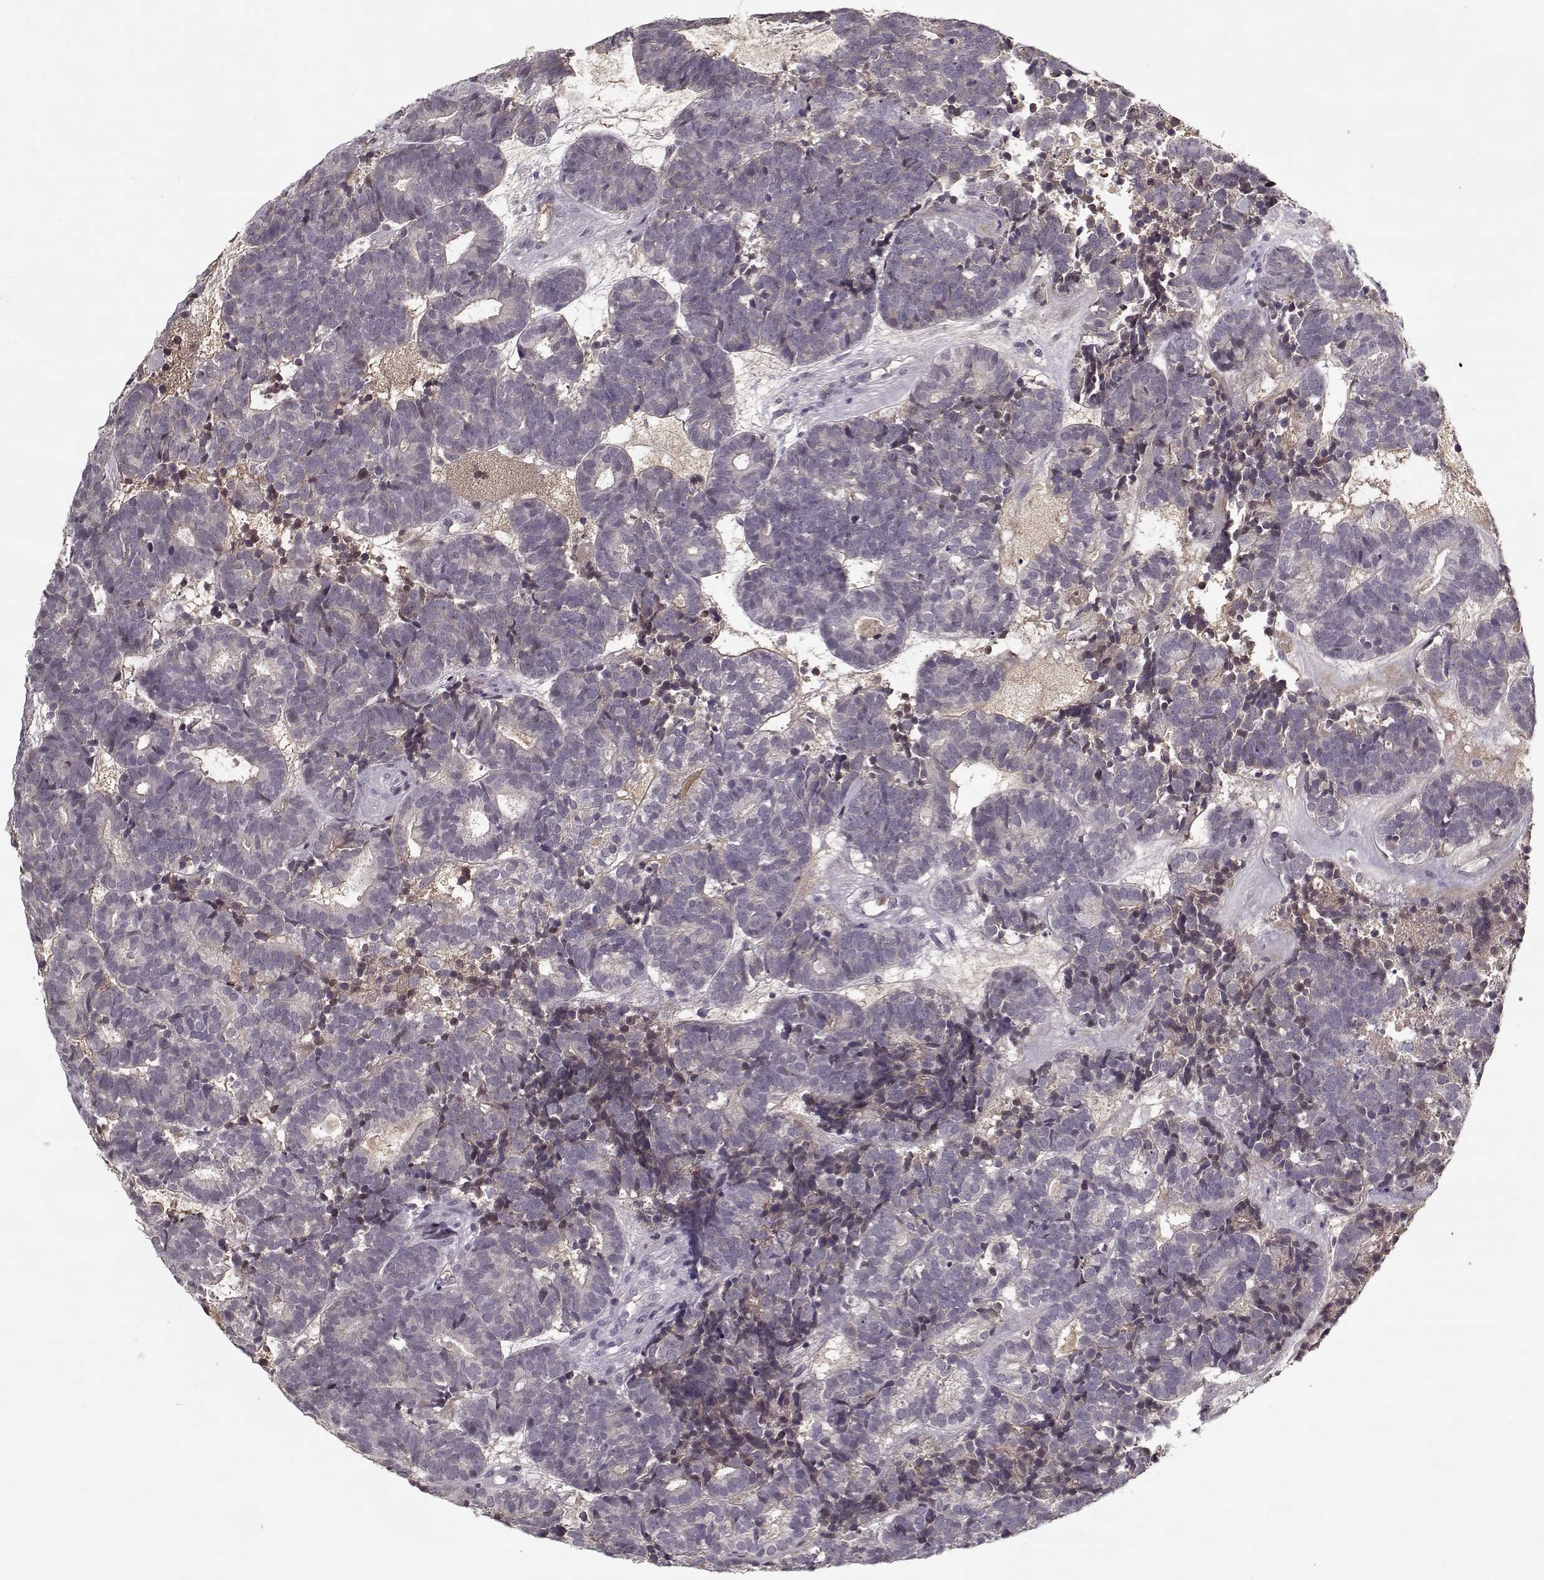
{"staining": {"intensity": "negative", "quantity": "none", "location": "none"}, "tissue": "head and neck cancer", "cell_type": "Tumor cells", "image_type": "cancer", "snomed": [{"axis": "morphology", "description": "Adenocarcinoma, NOS"}, {"axis": "topography", "description": "Head-Neck"}], "caption": "The IHC micrograph has no significant expression in tumor cells of head and neck adenocarcinoma tissue. Nuclei are stained in blue.", "gene": "AFM", "patient": {"sex": "female", "age": 81}}